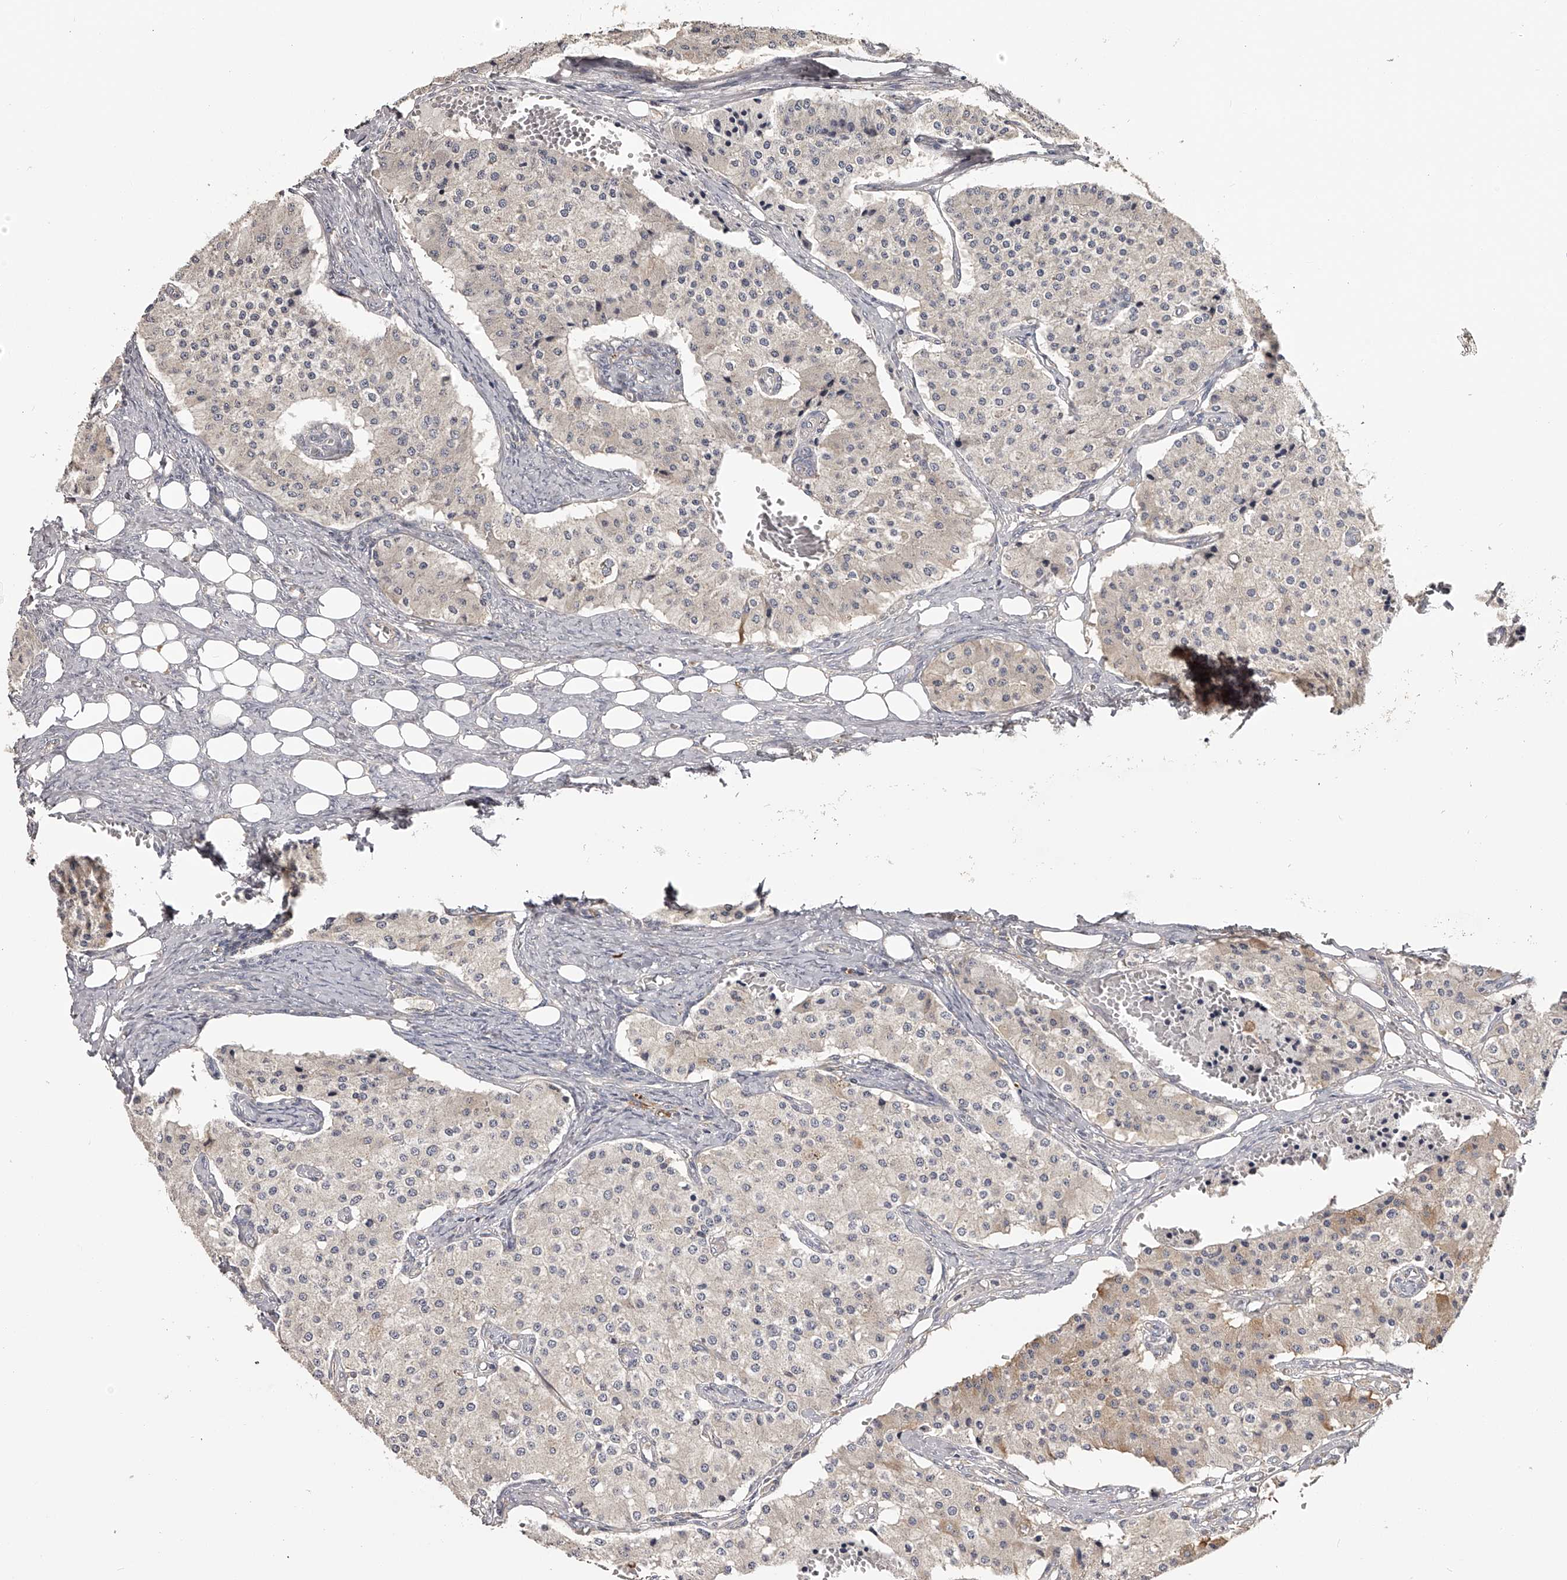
{"staining": {"intensity": "negative", "quantity": "none", "location": "none"}, "tissue": "carcinoid", "cell_type": "Tumor cells", "image_type": "cancer", "snomed": [{"axis": "morphology", "description": "Carcinoid, malignant, NOS"}, {"axis": "topography", "description": "Colon"}], "caption": "Protein analysis of carcinoid reveals no significant positivity in tumor cells.", "gene": "TNN", "patient": {"sex": "female", "age": 52}}